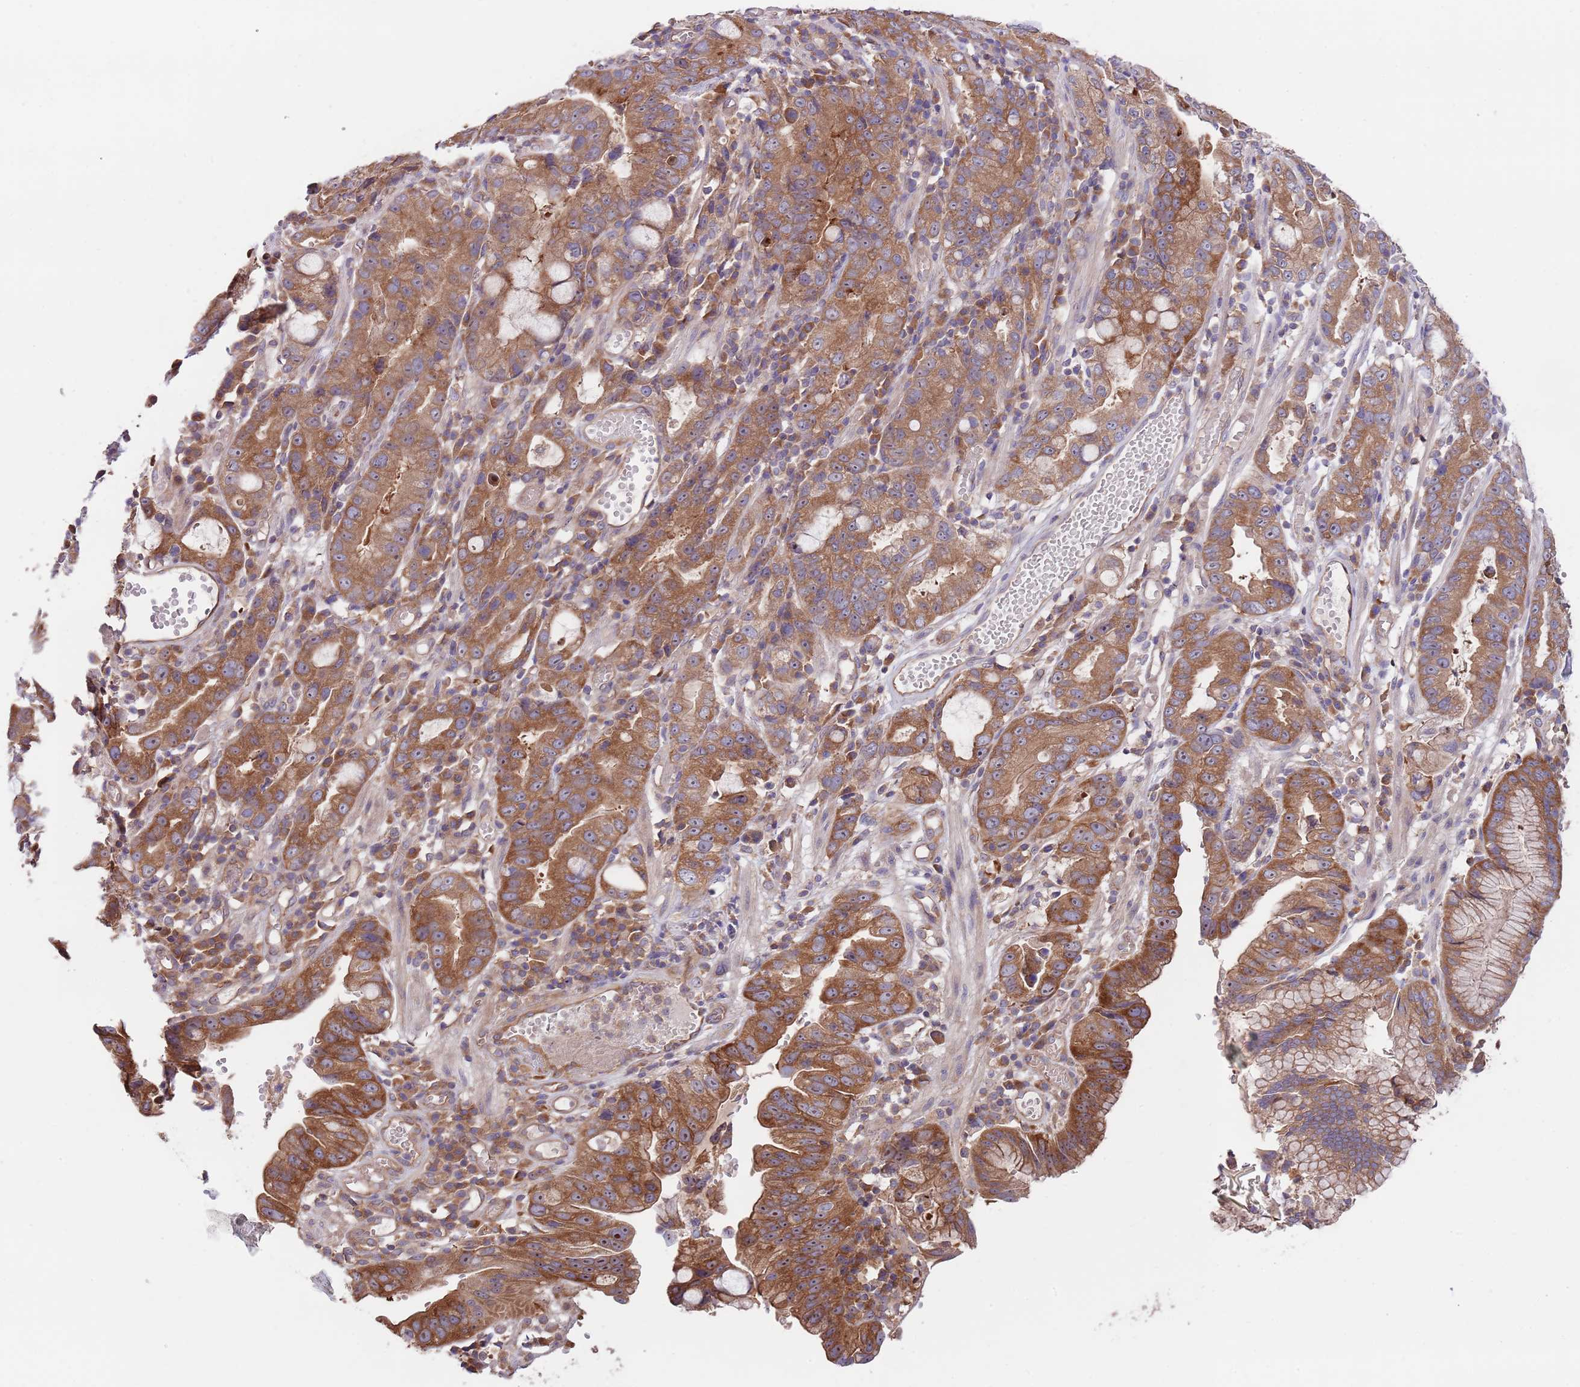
{"staining": {"intensity": "moderate", "quantity": ">75%", "location": "cytoplasmic/membranous"}, "tissue": "stomach cancer", "cell_type": "Tumor cells", "image_type": "cancer", "snomed": [{"axis": "morphology", "description": "Adenocarcinoma, NOS"}, {"axis": "topography", "description": "Stomach"}], "caption": "Protein expression analysis of human stomach cancer (adenocarcinoma) reveals moderate cytoplasmic/membranous positivity in approximately >75% of tumor cells. The protein of interest is stained brown, and the nuclei are stained in blue (DAB IHC with brightfield microscopy, high magnification).", "gene": "EIF3F", "patient": {"sex": "male", "age": 55}}